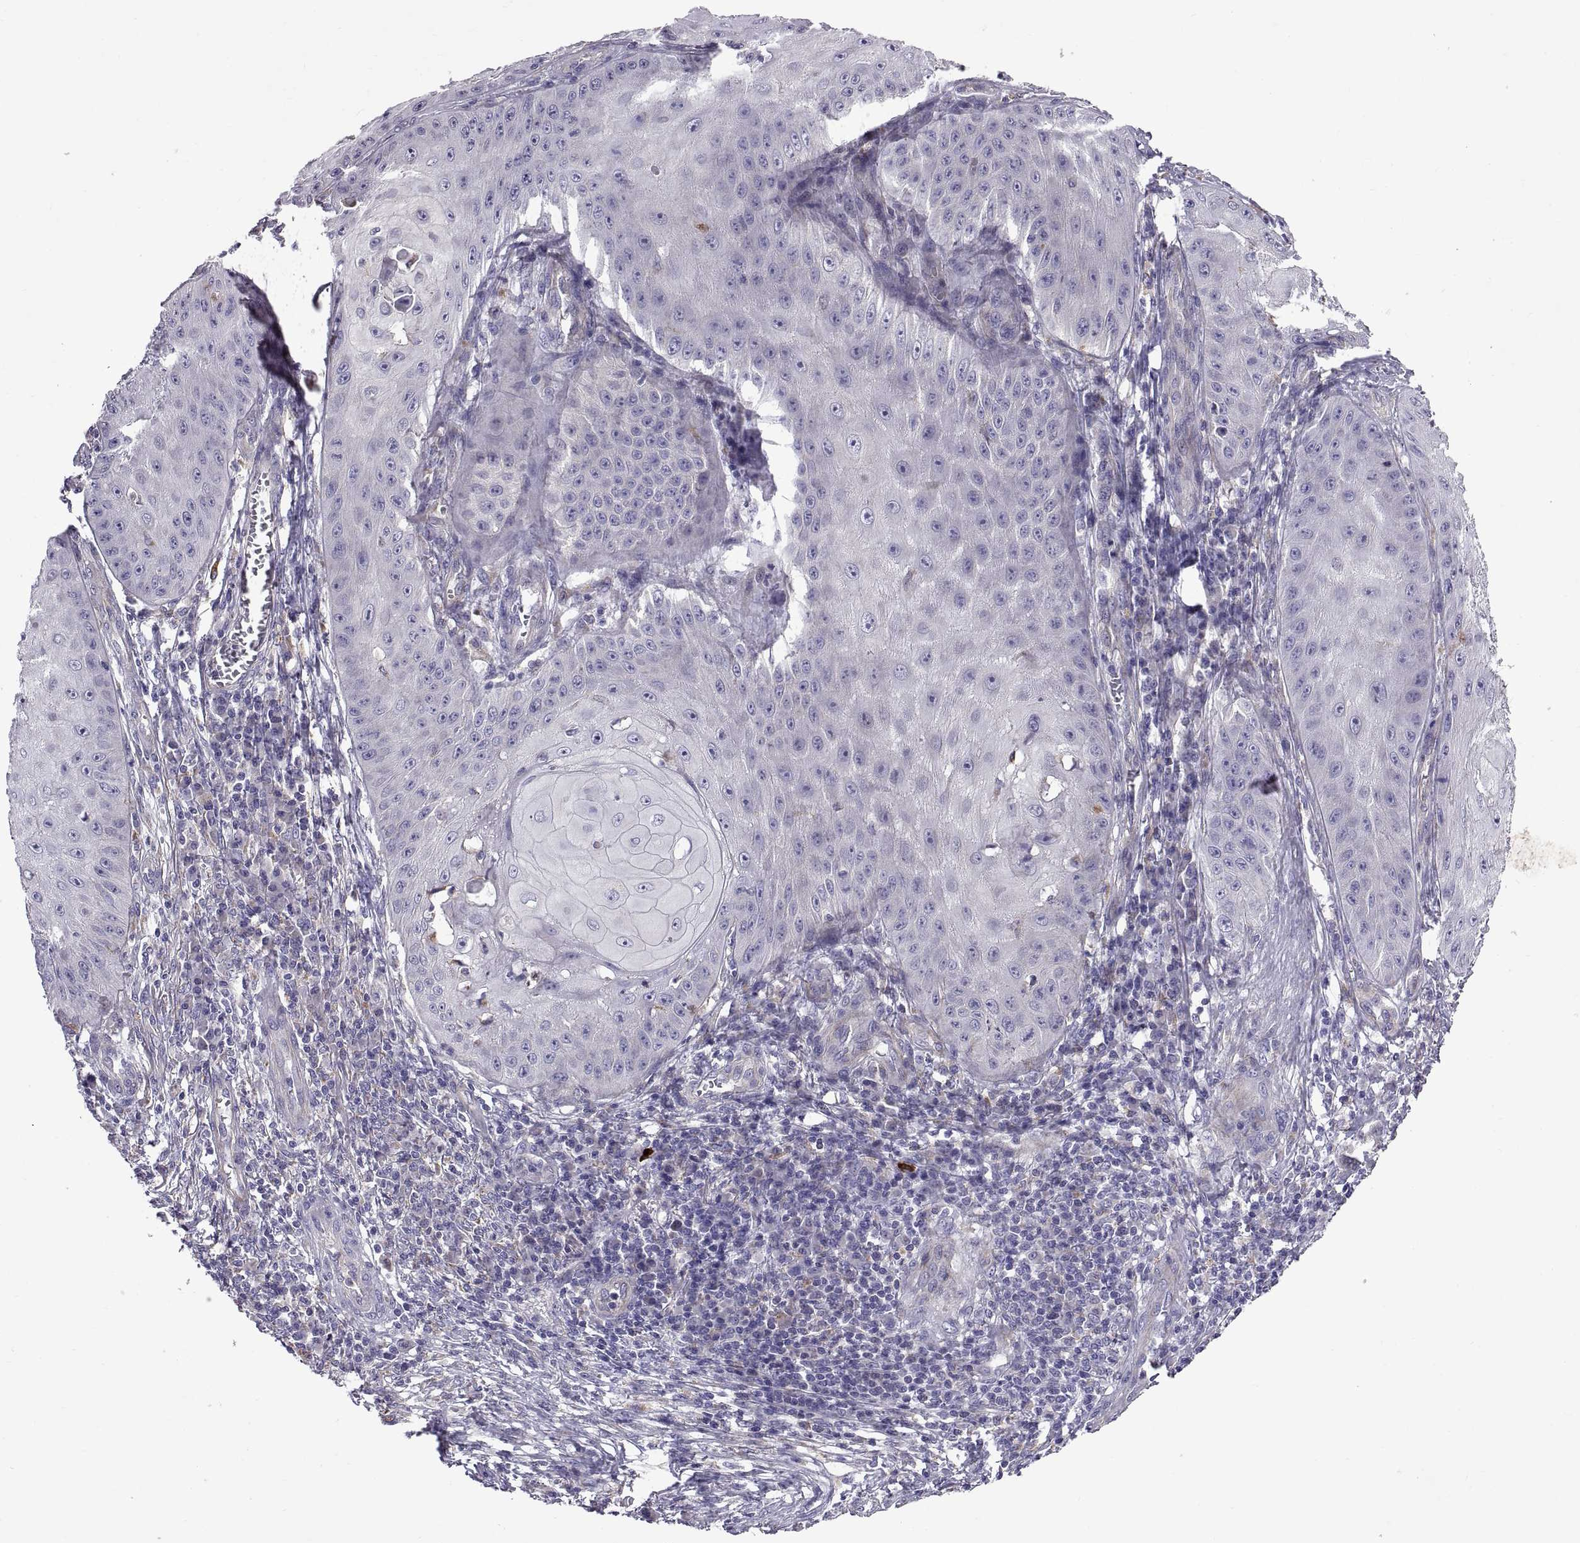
{"staining": {"intensity": "negative", "quantity": "none", "location": "none"}, "tissue": "skin cancer", "cell_type": "Tumor cells", "image_type": "cancer", "snomed": [{"axis": "morphology", "description": "Squamous cell carcinoma, NOS"}, {"axis": "topography", "description": "Skin"}], "caption": "The immunohistochemistry (IHC) photomicrograph has no significant positivity in tumor cells of skin cancer tissue. (DAB immunohistochemistry visualized using brightfield microscopy, high magnification).", "gene": "ARSL", "patient": {"sex": "male", "age": 70}}